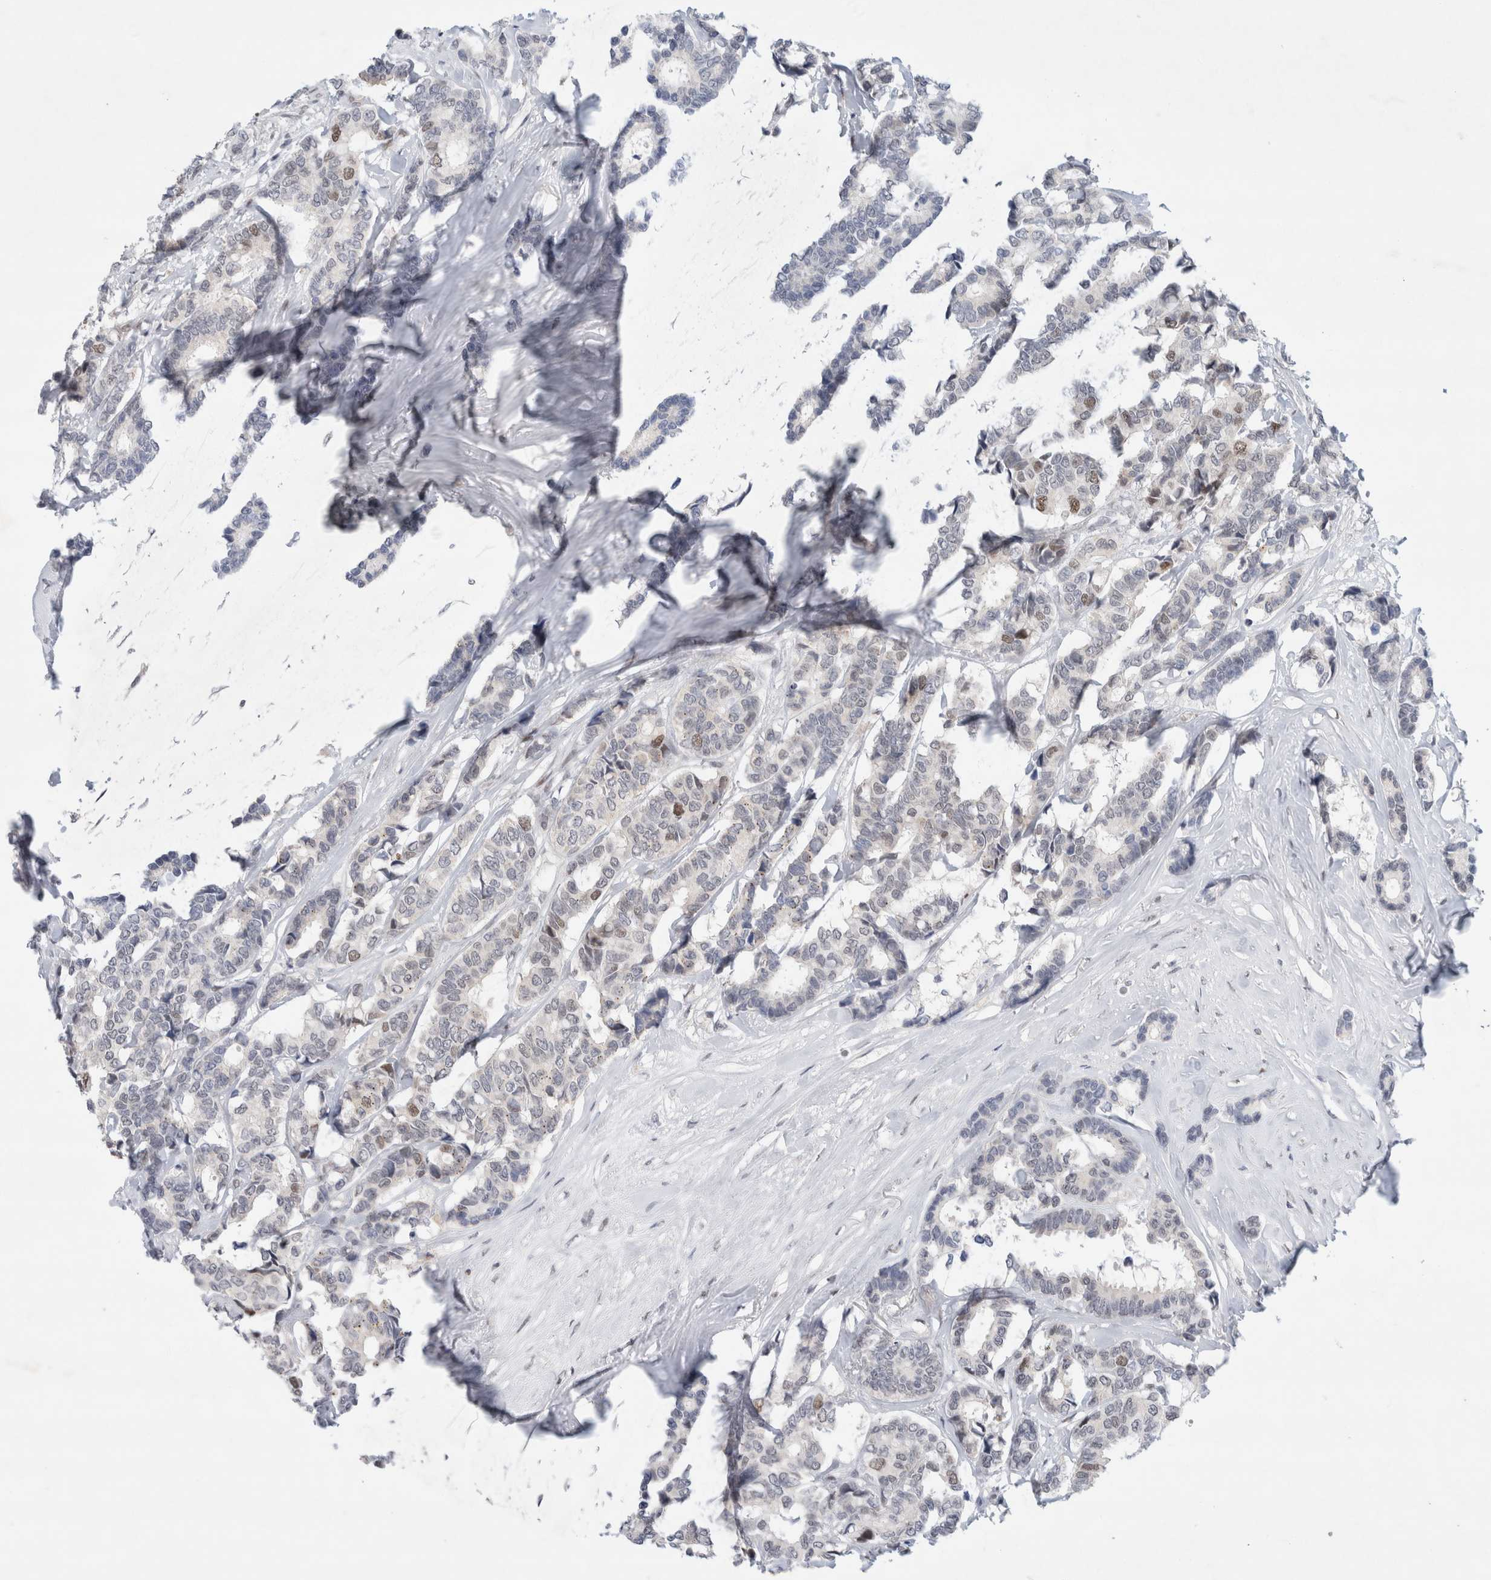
{"staining": {"intensity": "moderate", "quantity": "<25%", "location": "nuclear"}, "tissue": "breast cancer", "cell_type": "Tumor cells", "image_type": "cancer", "snomed": [{"axis": "morphology", "description": "Duct carcinoma"}, {"axis": "topography", "description": "Breast"}], "caption": "Protein staining displays moderate nuclear positivity in approximately <25% of tumor cells in invasive ductal carcinoma (breast).", "gene": "KNL1", "patient": {"sex": "female", "age": 87}}